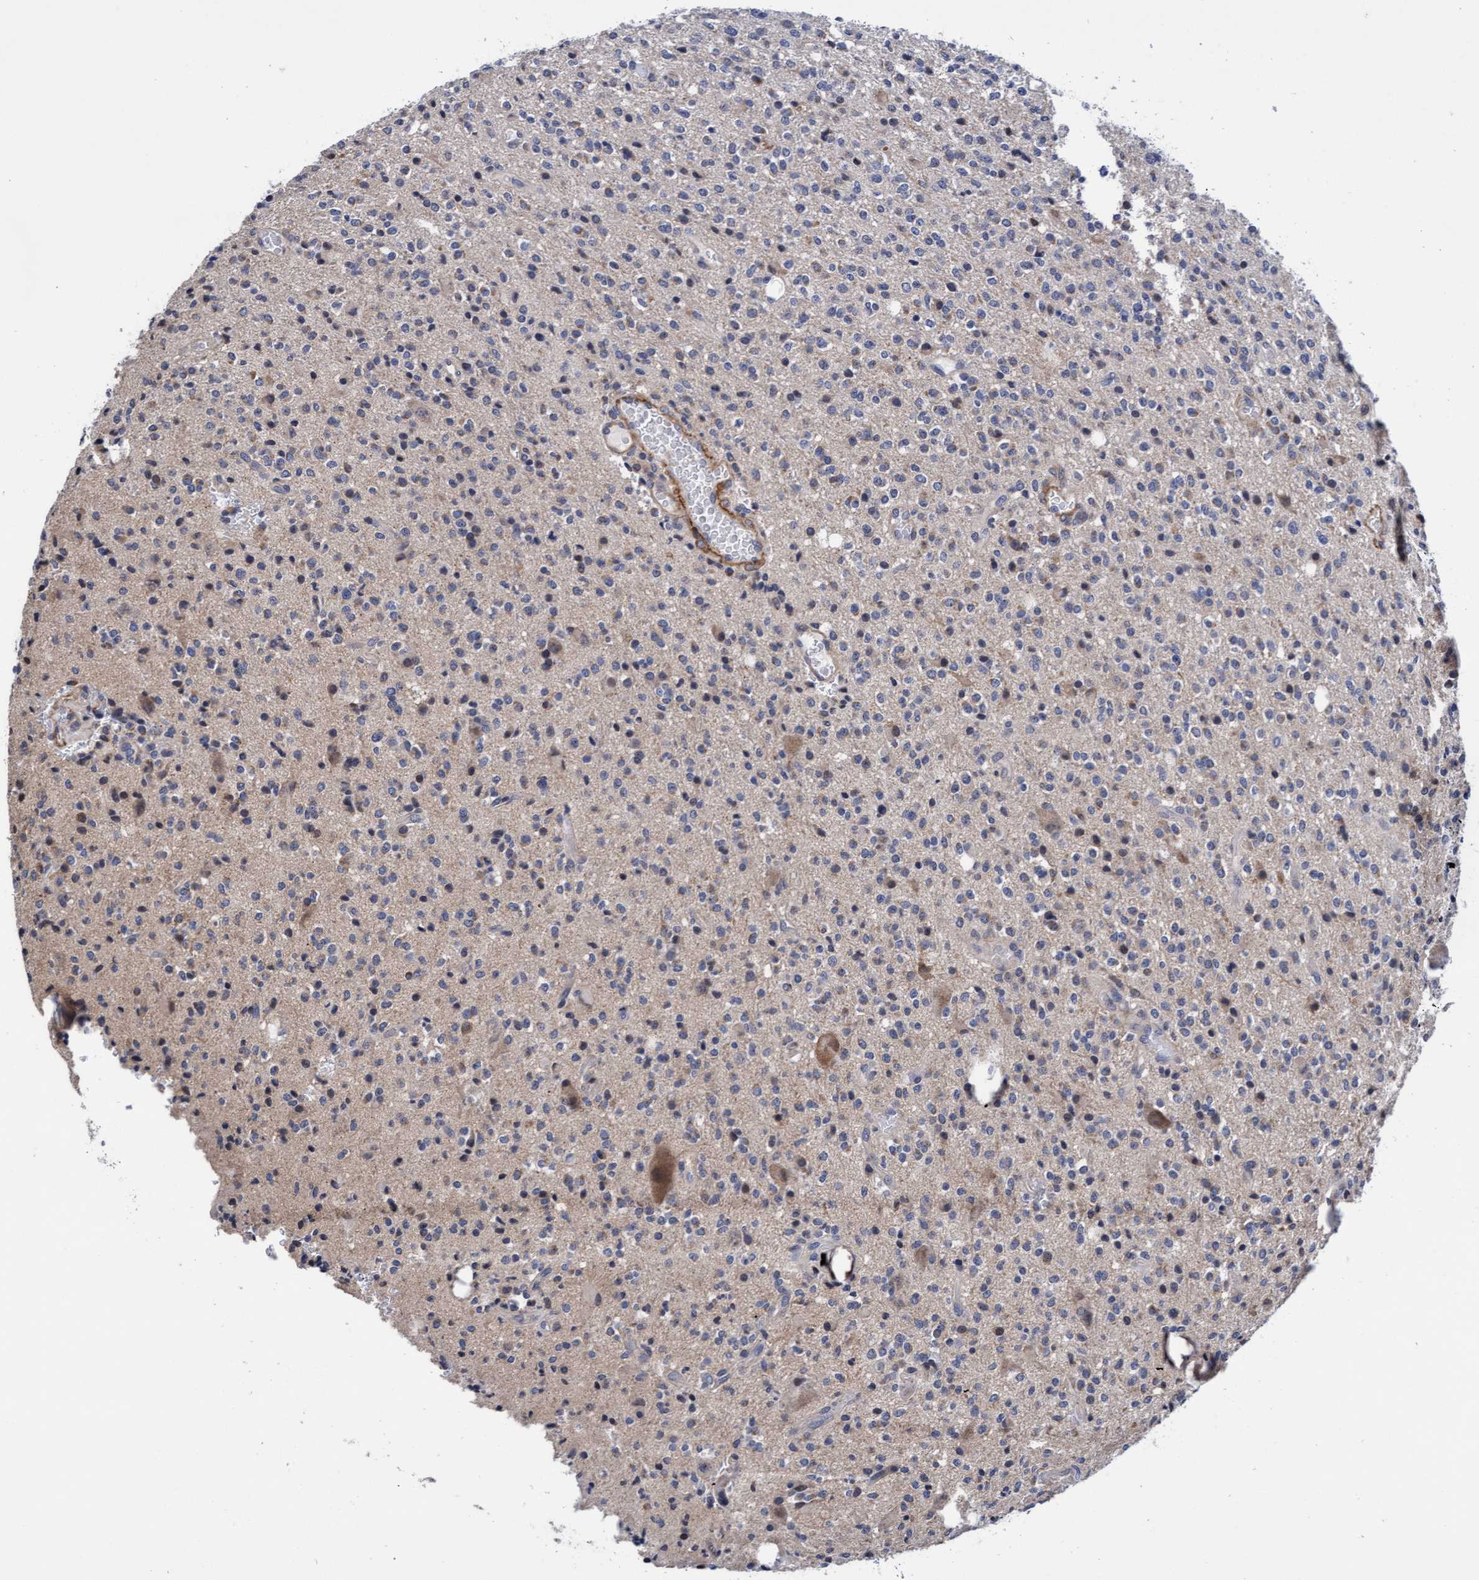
{"staining": {"intensity": "negative", "quantity": "none", "location": "none"}, "tissue": "glioma", "cell_type": "Tumor cells", "image_type": "cancer", "snomed": [{"axis": "morphology", "description": "Glioma, malignant, High grade"}, {"axis": "topography", "description": "Brain"}], "caption": "The photomicrograph exhibits no significant positivity in tumor cells of glioma.", "gene": "EFCAB13", "patient": {"sex": "male", "age": 34}}